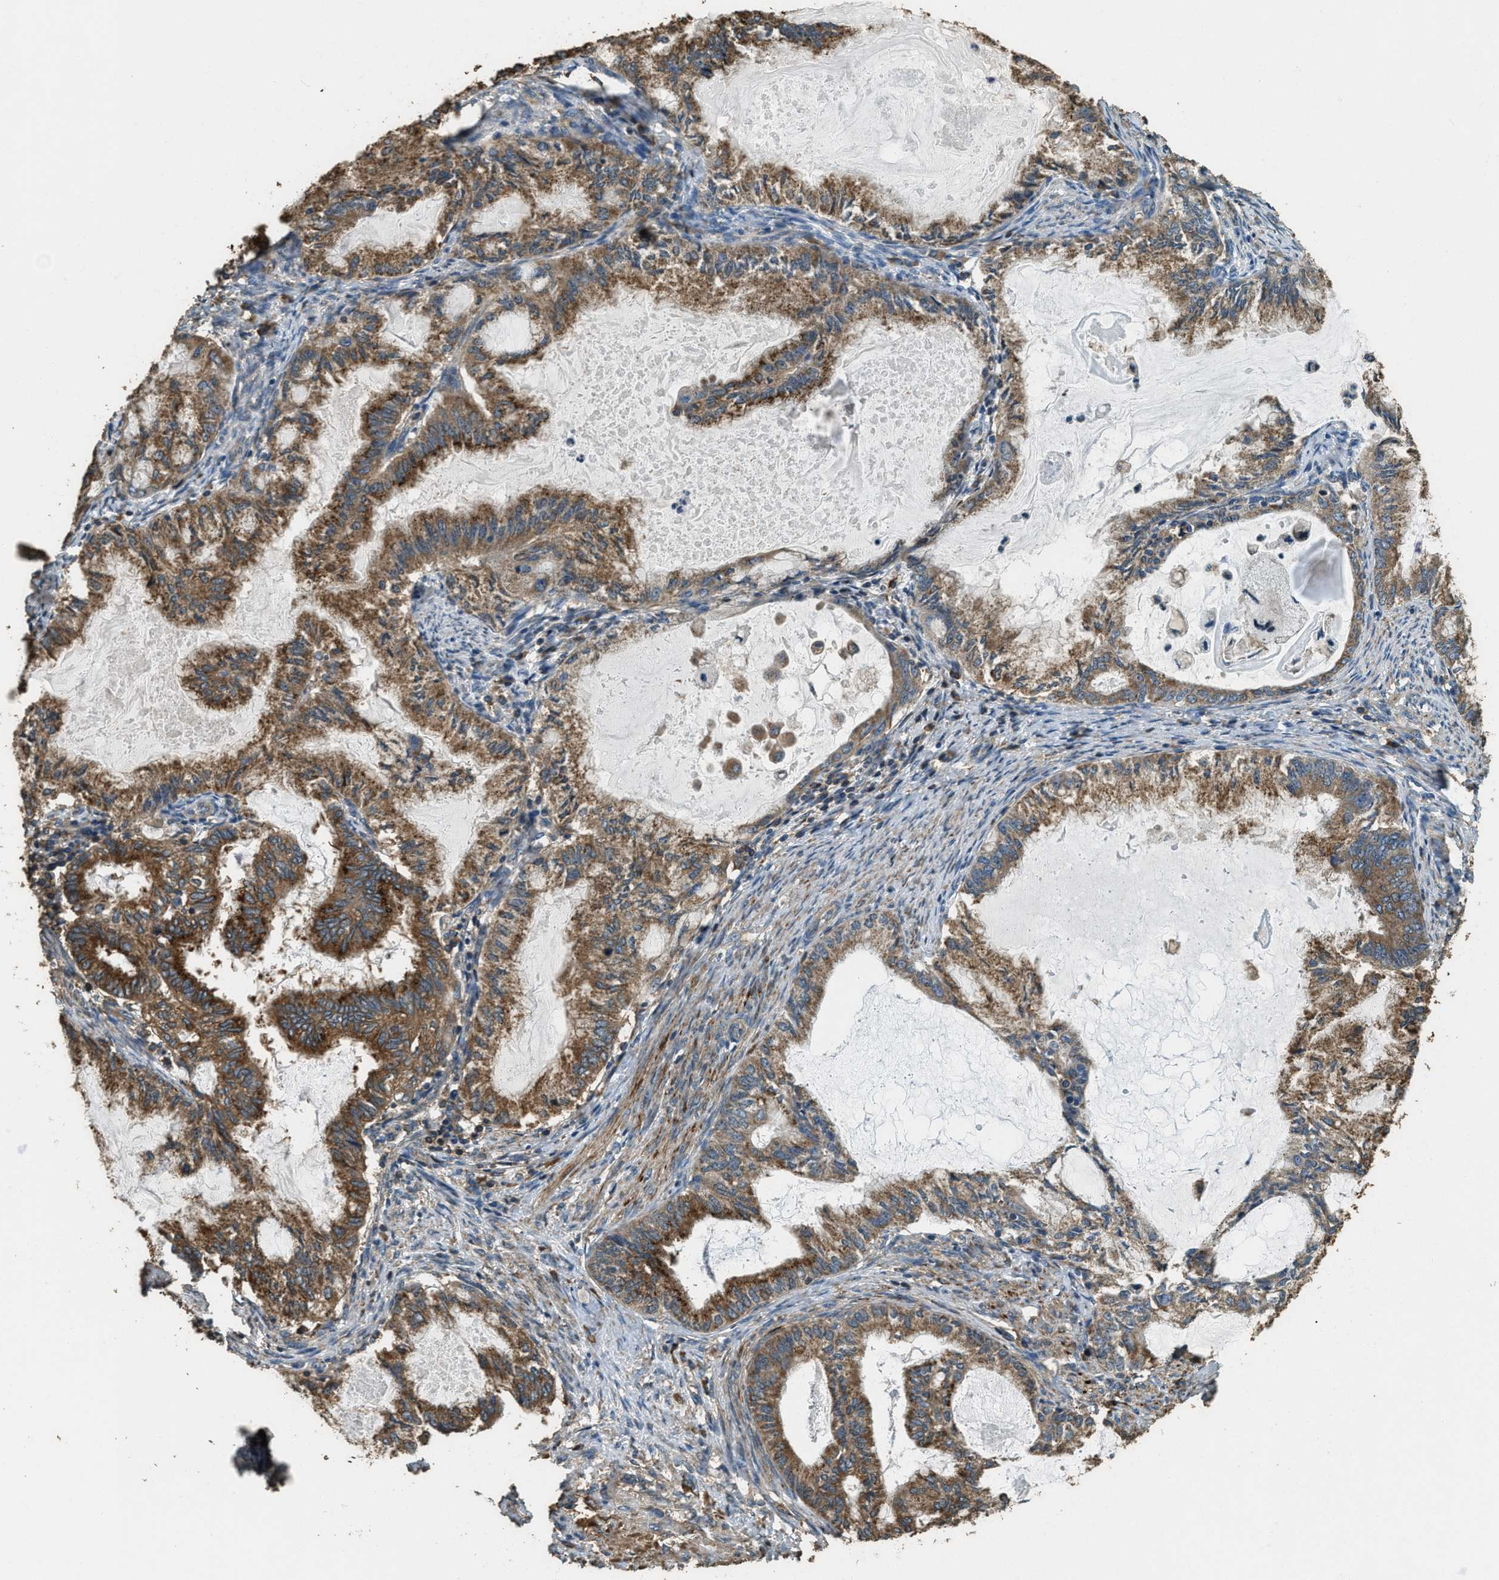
{"staining": {"intensity": "moderate", "quantity": ">75%", "location": "cytoplasmic/membranous"}, "tissue": "endometrial cancer", "cell_type": "Tumor cells", "image_type": "cancer", "snomed": [{"axis": "morphology", "description": "Adenocarcinoma, NOS"}, {"axis": "topography", "description": "Endometrium"}], "caption": "A medium amount of moderate cytoplasmic/membranous positivity is seen in approximately >75% of tumor cells in endometrial cancer tissue.", "gene": "ERGIC1", "patient": {"sex": "female", "age": 86}}